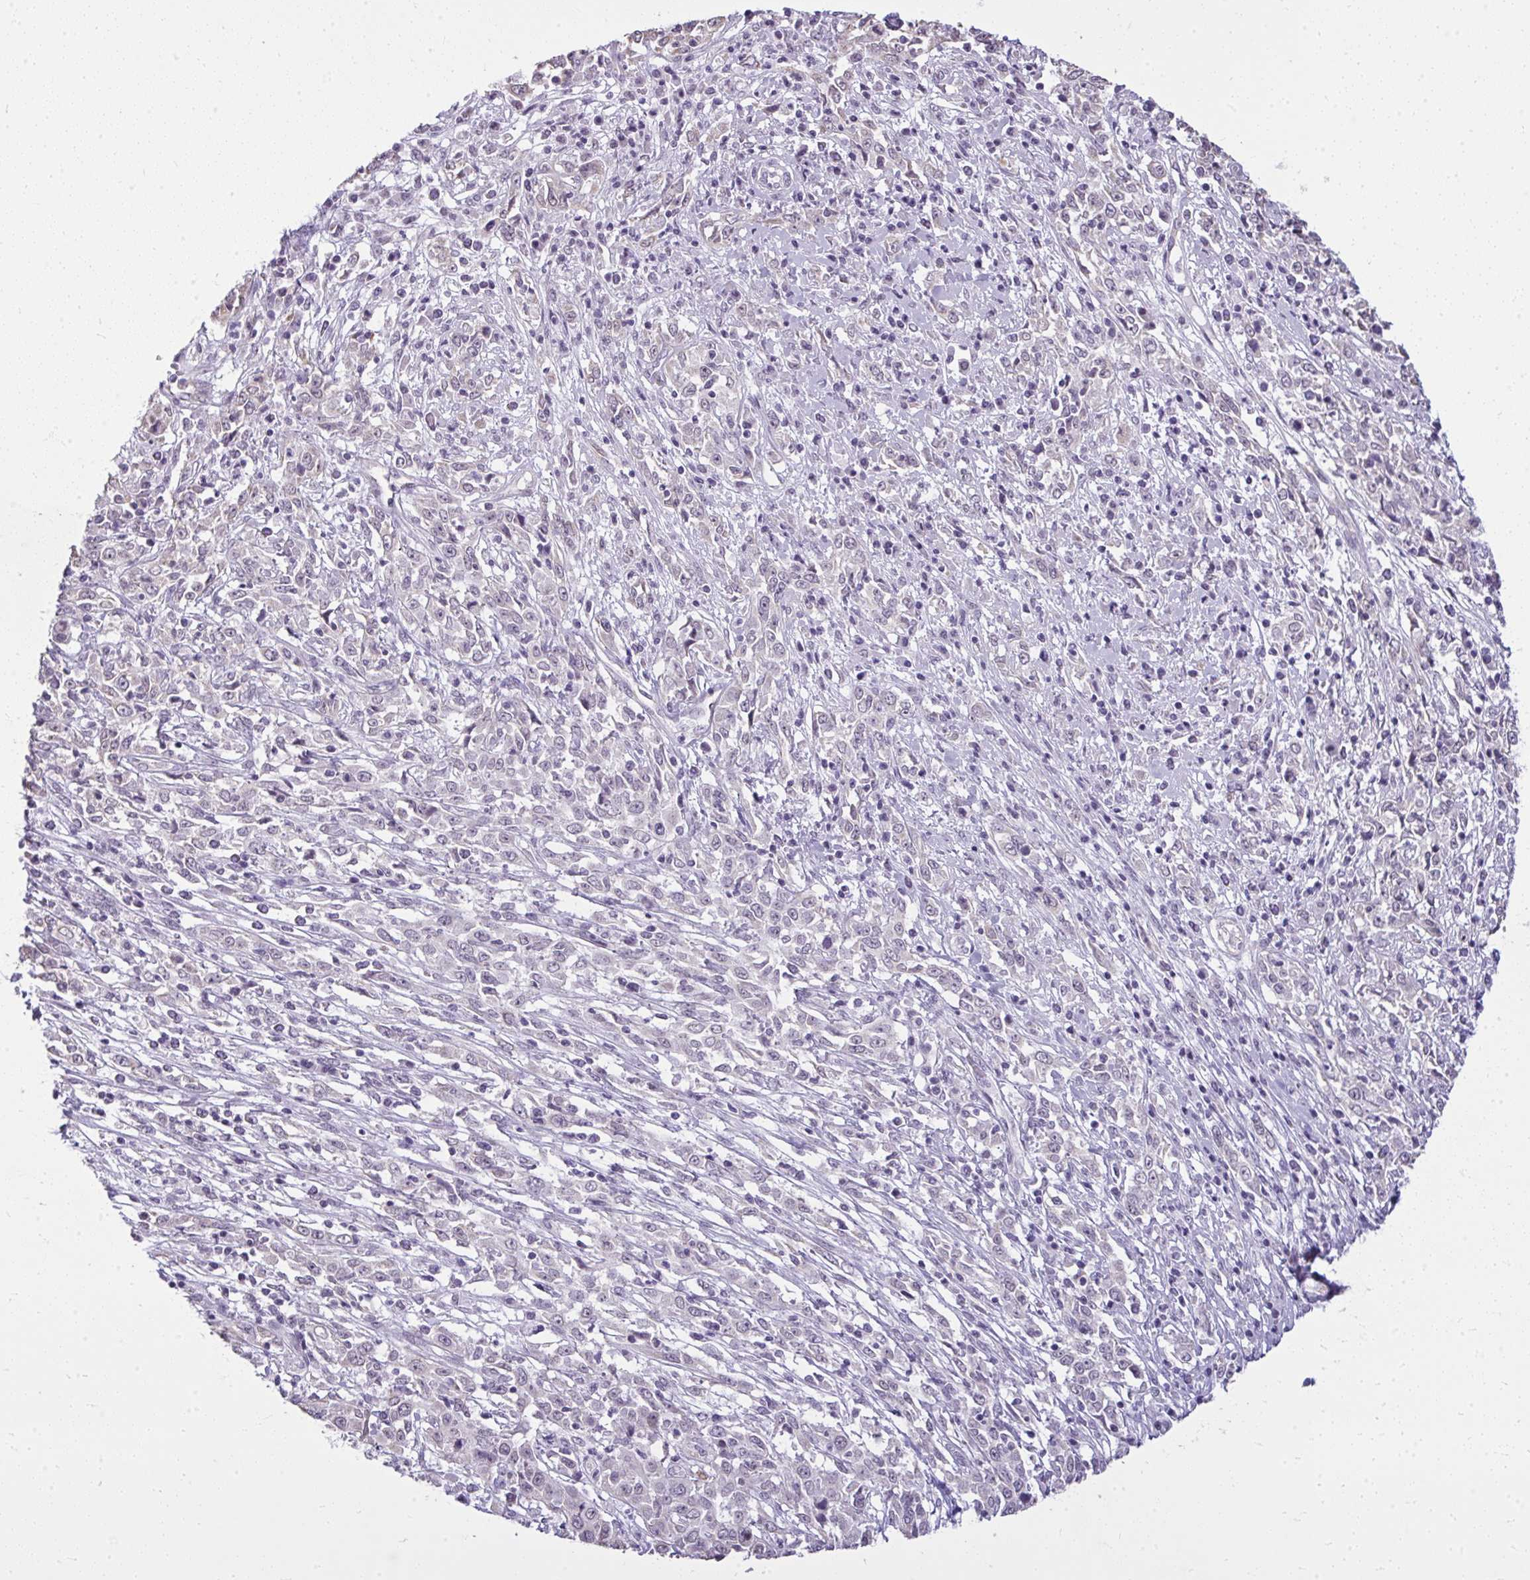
{"staining": {"intensity": "negative", "quantity": "none", "location": "none"}, "tissue": "cervical cancer", "cell_type": "Tumor cells", "image_type": "cancer", "snomed": [{"axis": "morphology", "description": "Adenocarcinoma, NOS"}, {"axis": "topography", "description": "Cervix"}], "caption": "High magnification brightfield microscopy of cervical cancer stained with DAB (brown) and counterstained with hematoxylin (blue): tumor cells show no significant positivity.", "gene": "NPPA", "patient": {"sex": "female", "age": 40}}